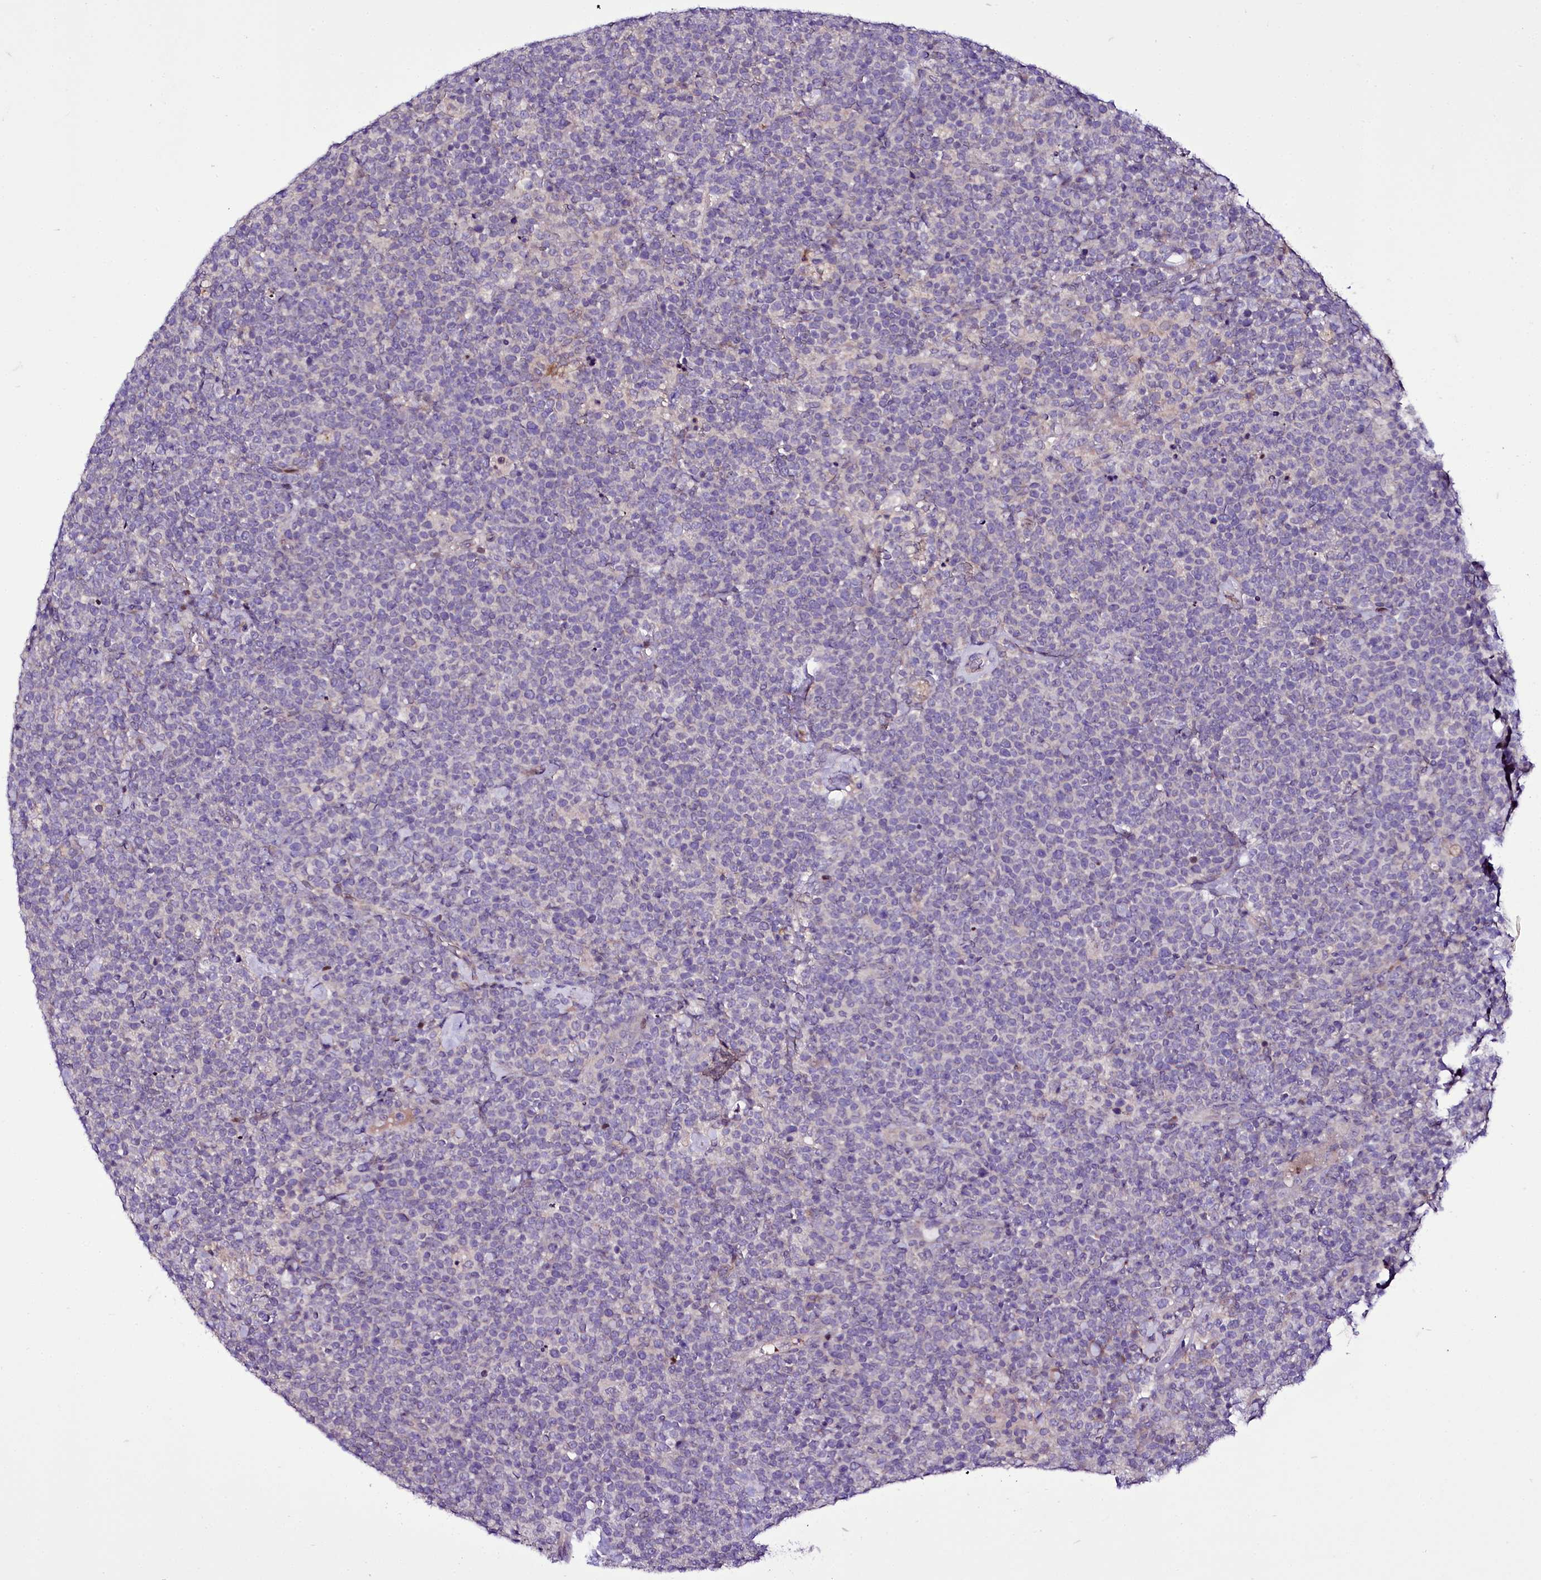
{"staining": {"intensity": "negative", "quantity": "none", "location": "none"}, "tissue": "lymphoma", "cell_type": "Tumor cells", "image_type": "cancer", "snomed": [{"axis": "morphology", "description": "Malignant lymphoma, non-Hodgkin's type, High grade"}, {"axis": "topography", "description": "Lymph node"}], "caption": "Tumor cells are negative for protein expression in human lymphoma.", "gene": "ZC3H12C", "patient": {"sex": "male", "age": 61}}